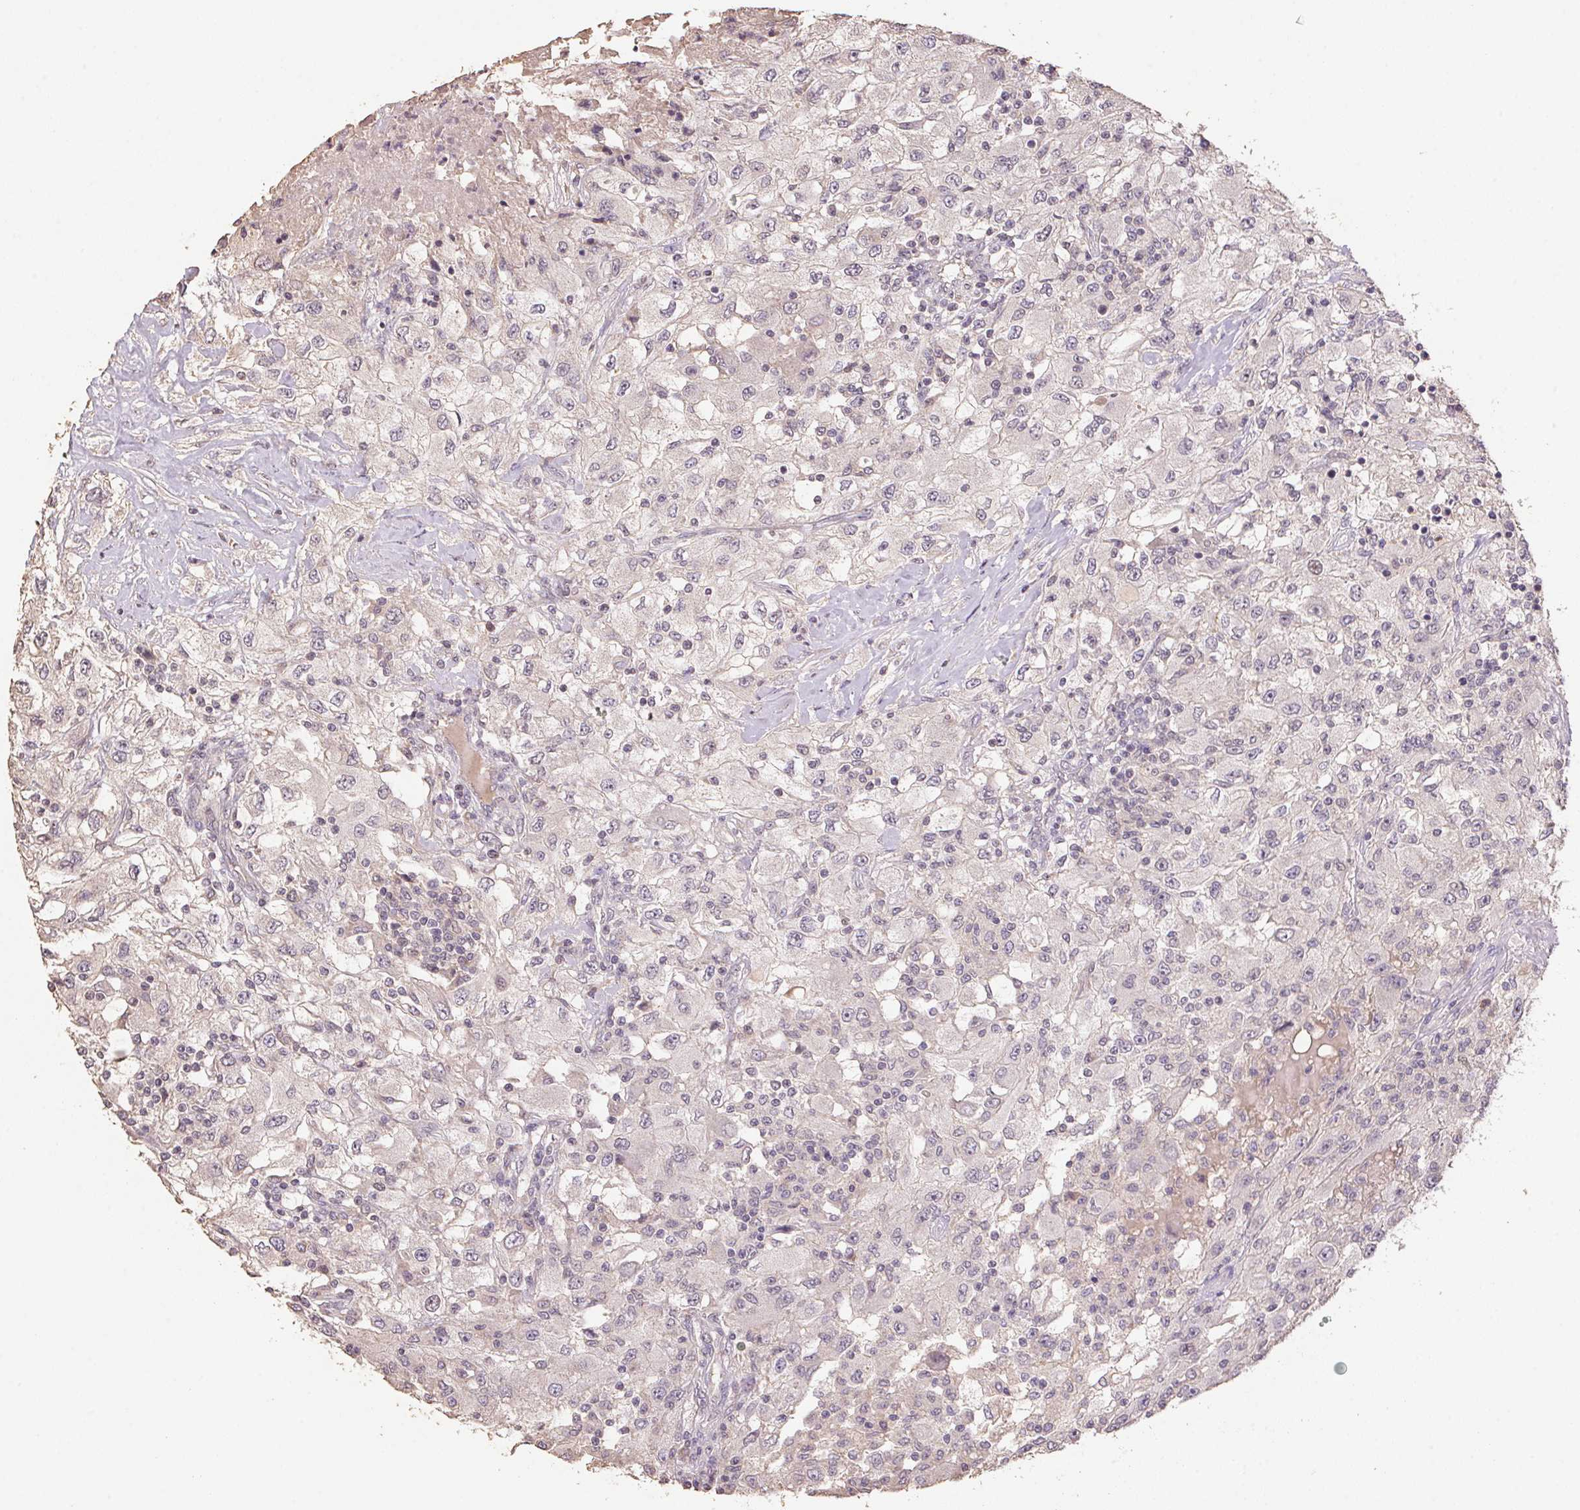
{"staining": {"intensity": "negative", "quantity": "none", "location": "none"}, "tissue": "renal cancer", "cell_type": "Tumor cells", "image_type": "cancer", "snomed": [{"axis": "morphology", "description": "Adenocarcinoma, NOS"}, {"axis": "topography", "description": "Kidney"}], "caption": "This photomicrograph is of renal cancer stained with IHC to label a protein in brown with the nuclei are counter-stained blue. There is no positivity in tumor cells.", "gene": "CENPF", "patient": {"sex": "female", "age": 67}}